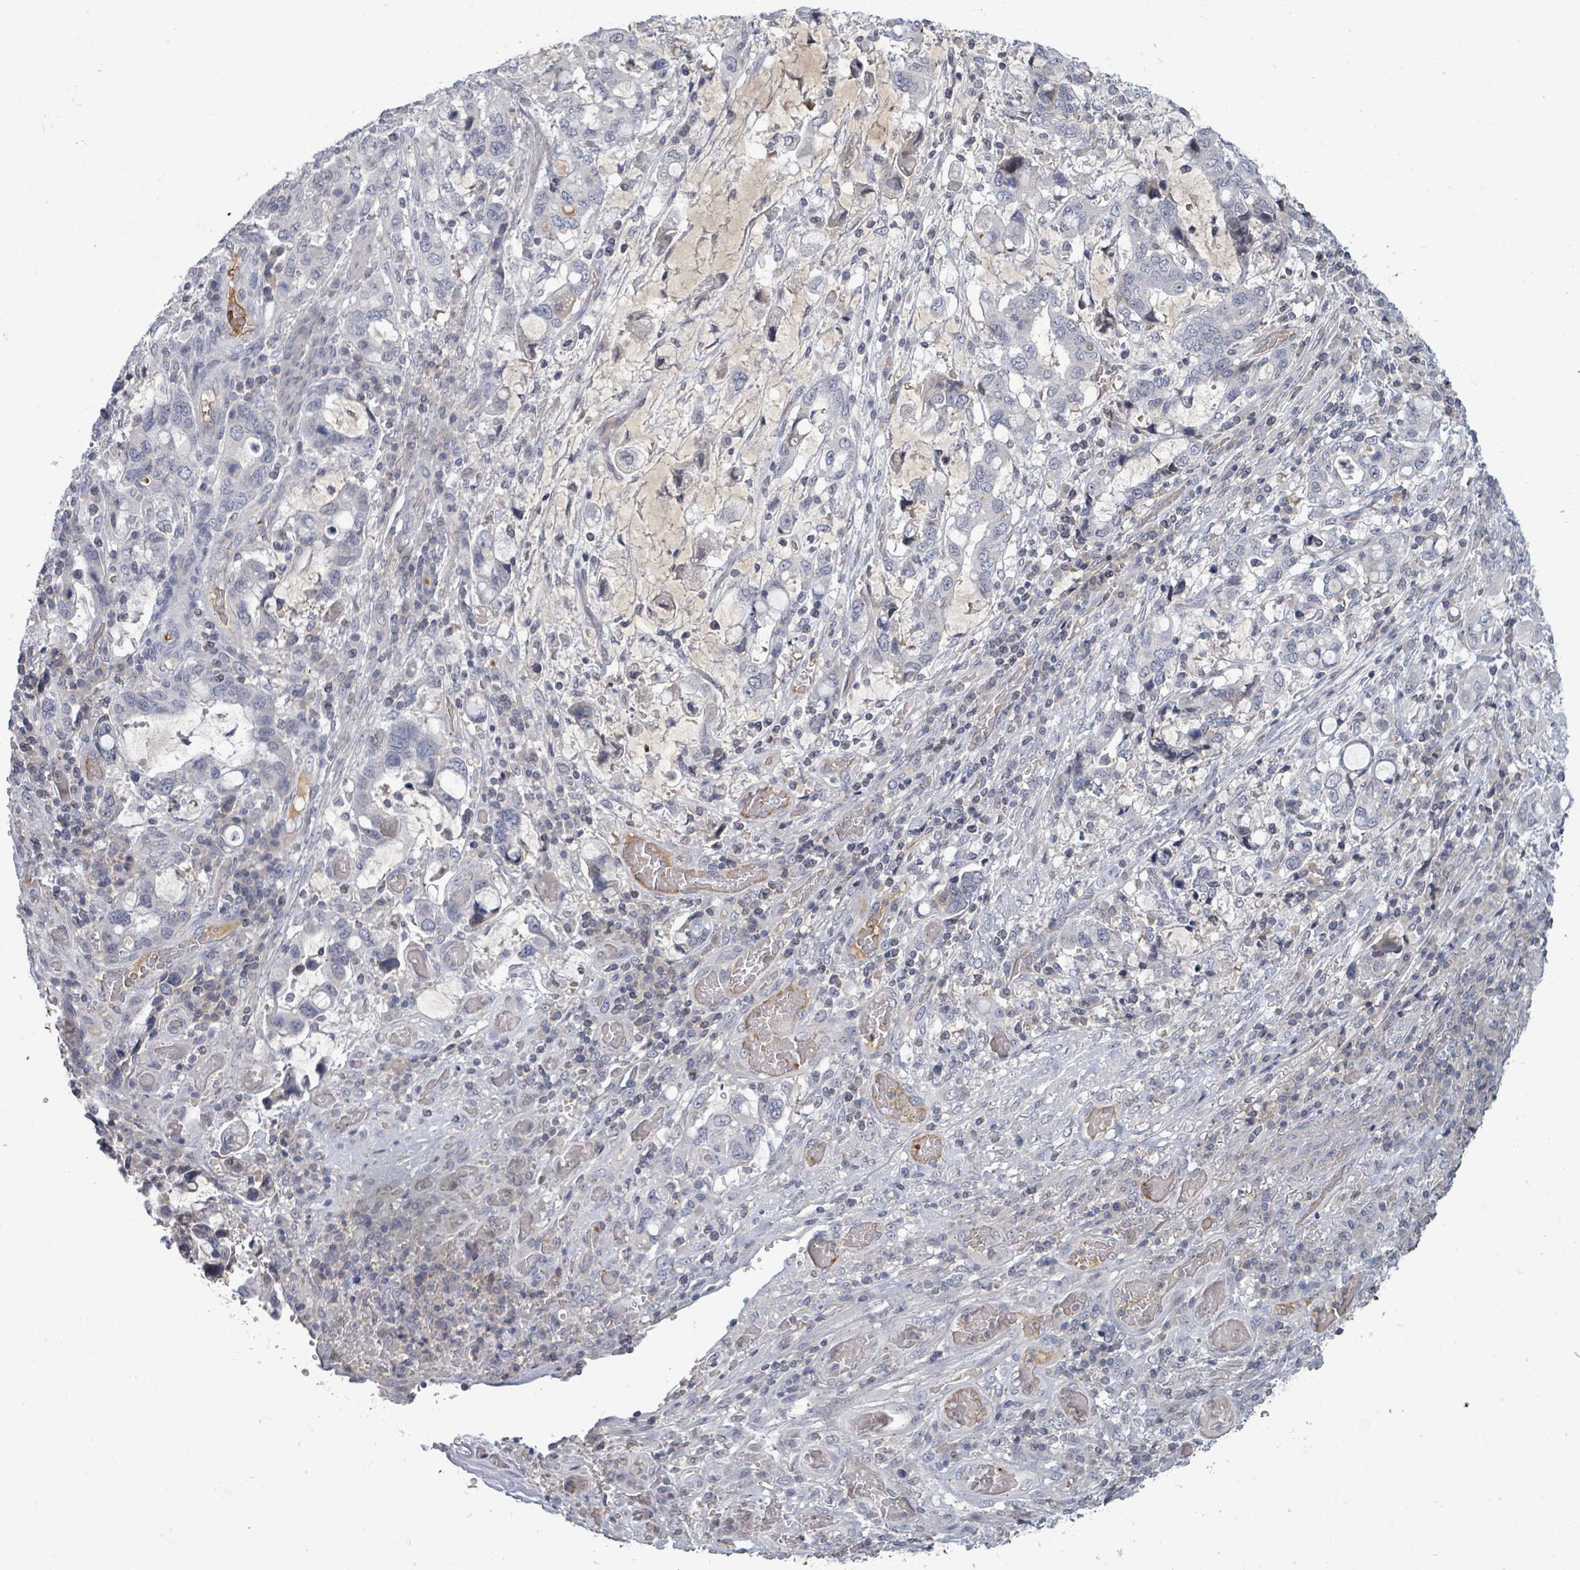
{"staining": {"intensity": "negative", "quantity": "none", "location": "none"}, "tissue": "stomach cancer", "cell_type": "Tumor cells", "image_type": "cancer", "snomed": [{"axis": "morphology", "description": "Adenocarcinoma, NOS"}, {"axis": "topography", "description": "Stomach, upper"}, {"axis": "topography", "description": "Stomach"}], "caption": "Histopathology image shows no significant protein expression in tumor cells of stomach adenocarcinoma.", "gene": "GRM8", "patient": {"sex": "male", "age": 62}}